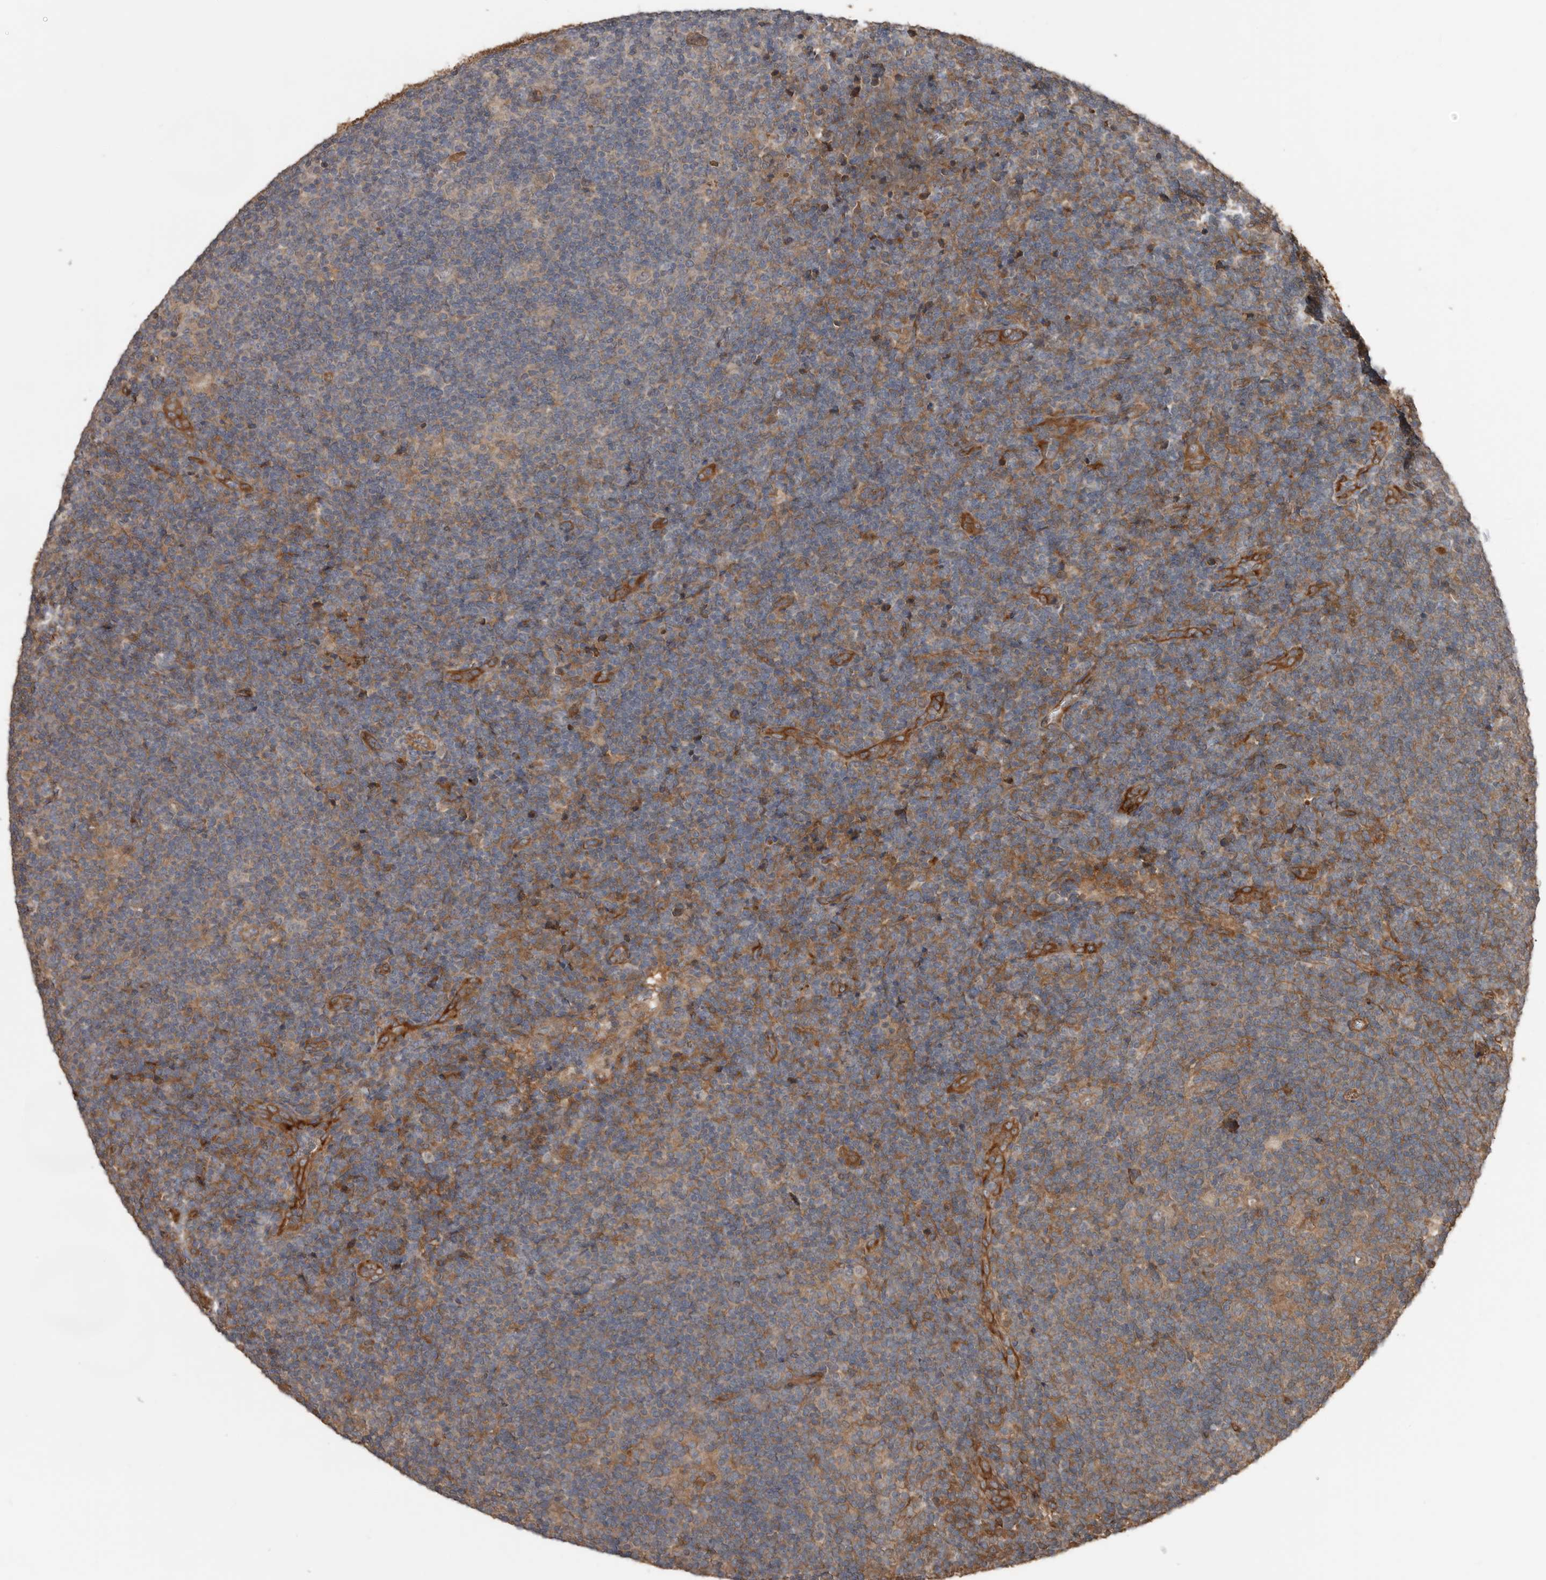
{"staining": {"intensity": "weak", "quantity": ">75%", "location": "cytoplasmic/membranous"}, "tissue": "lymphoma", "cell_type": "Tumor cells", "image_type": "cancer", "snomed": [{"axis": "morphology", "description": "Hodgkin's disease, NOS"}, {"axis": "topography", "description": "Lymph node"}], "caption": "Weak cytoplasmic/membranous positivity for a protein is identified in about >75% of tumor cells of lymphoma using IHC.", "gene": "EXOC3L1", "patient": {"sex": "female", "age": 57}}